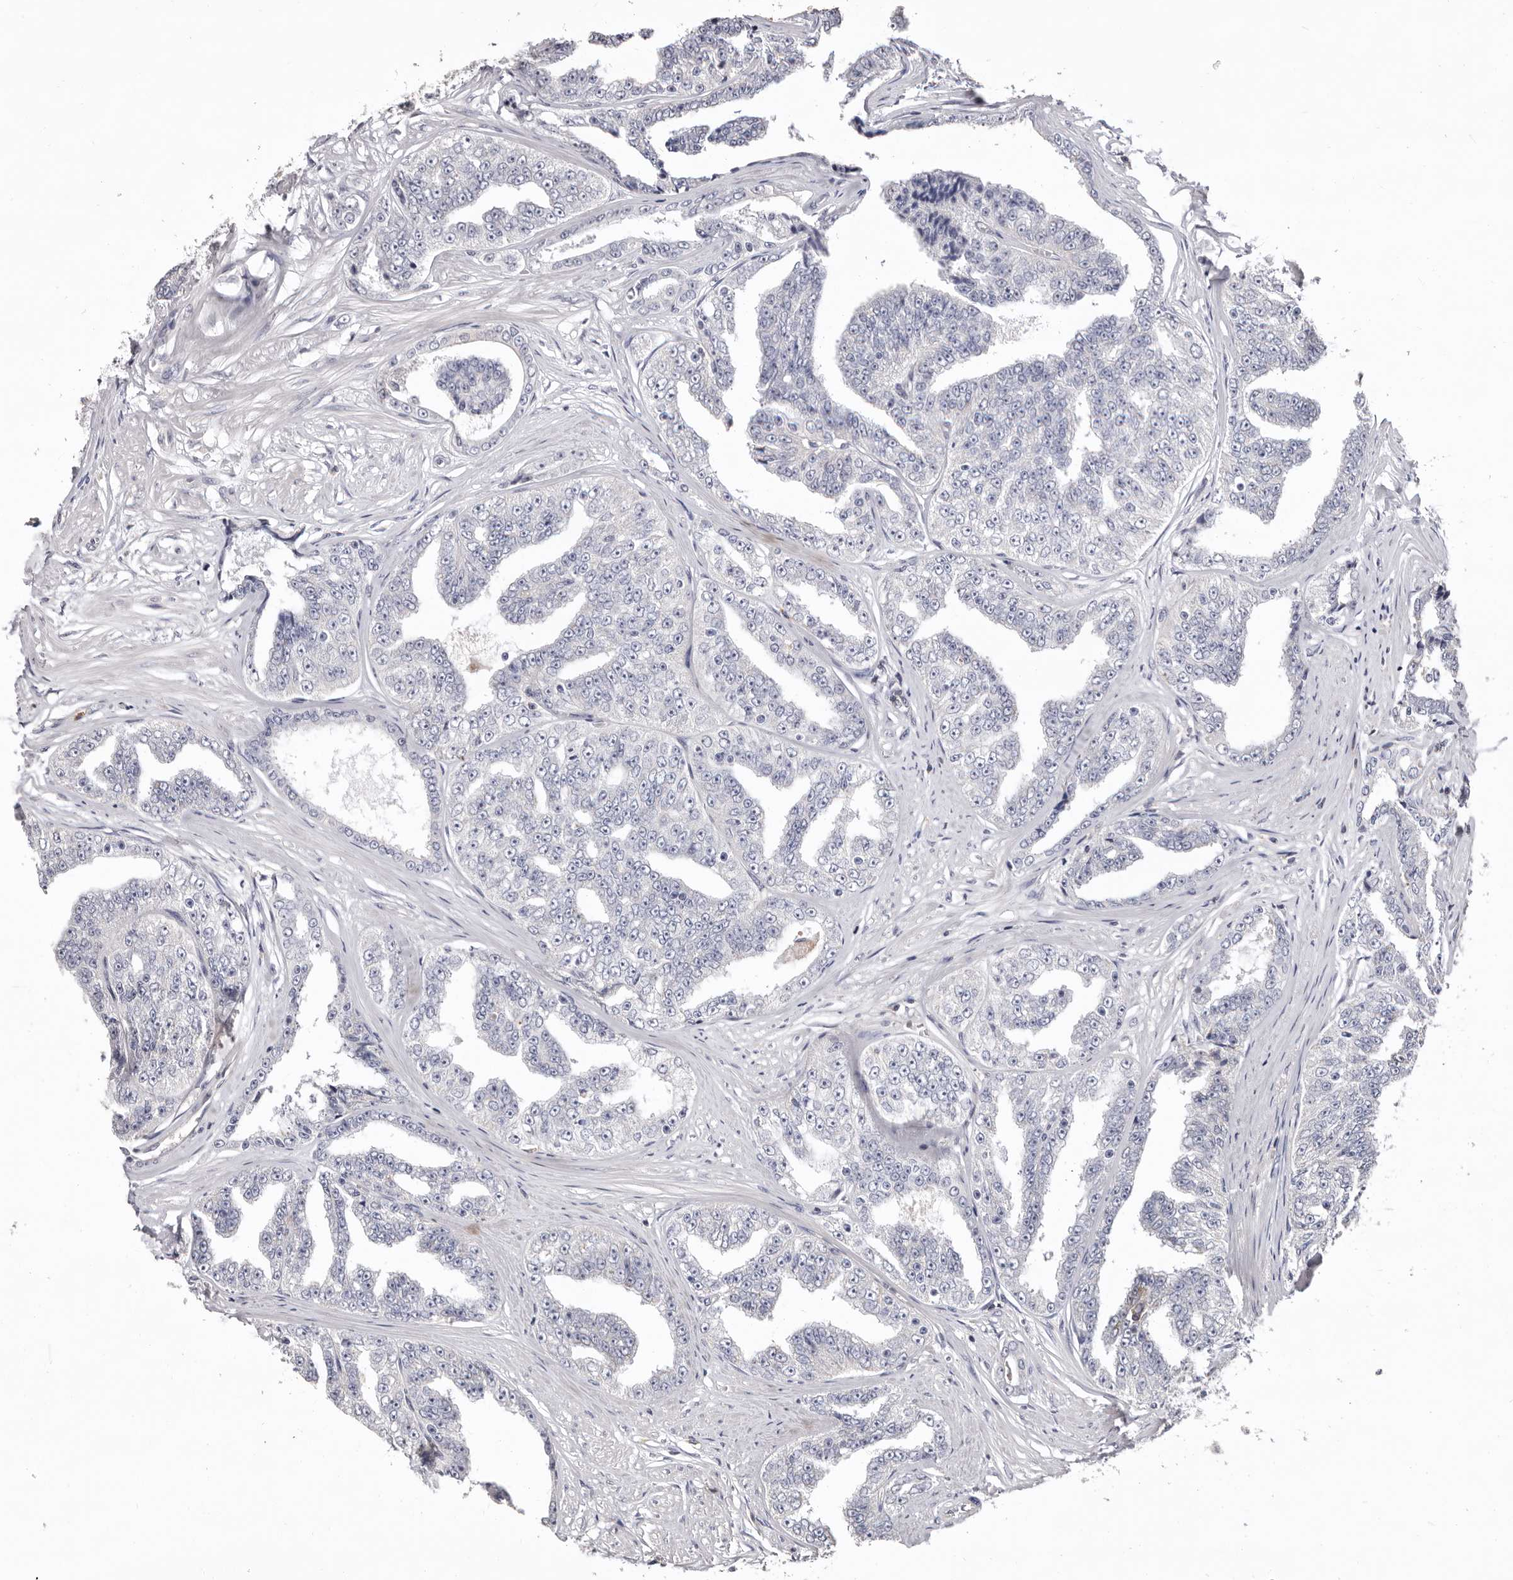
{"staining": {"intensity": "negative", "quantity": "none", "location": "none"}, "tissue": "prostate cancer", "cell_type": "Tumor cells", "image_type": "cancer", "snomed": [{"axis": "morphology", "description": "Adenocarcinoma, High grade"}, {"axis": "topography", "description": "Prostate"}], "caption": "A histopathology image of prostate cancer stained for a protein displays no brown staining in tumor cells.", "gene": "MMACHC", "patient": {"sex": "male", "age": 71}}